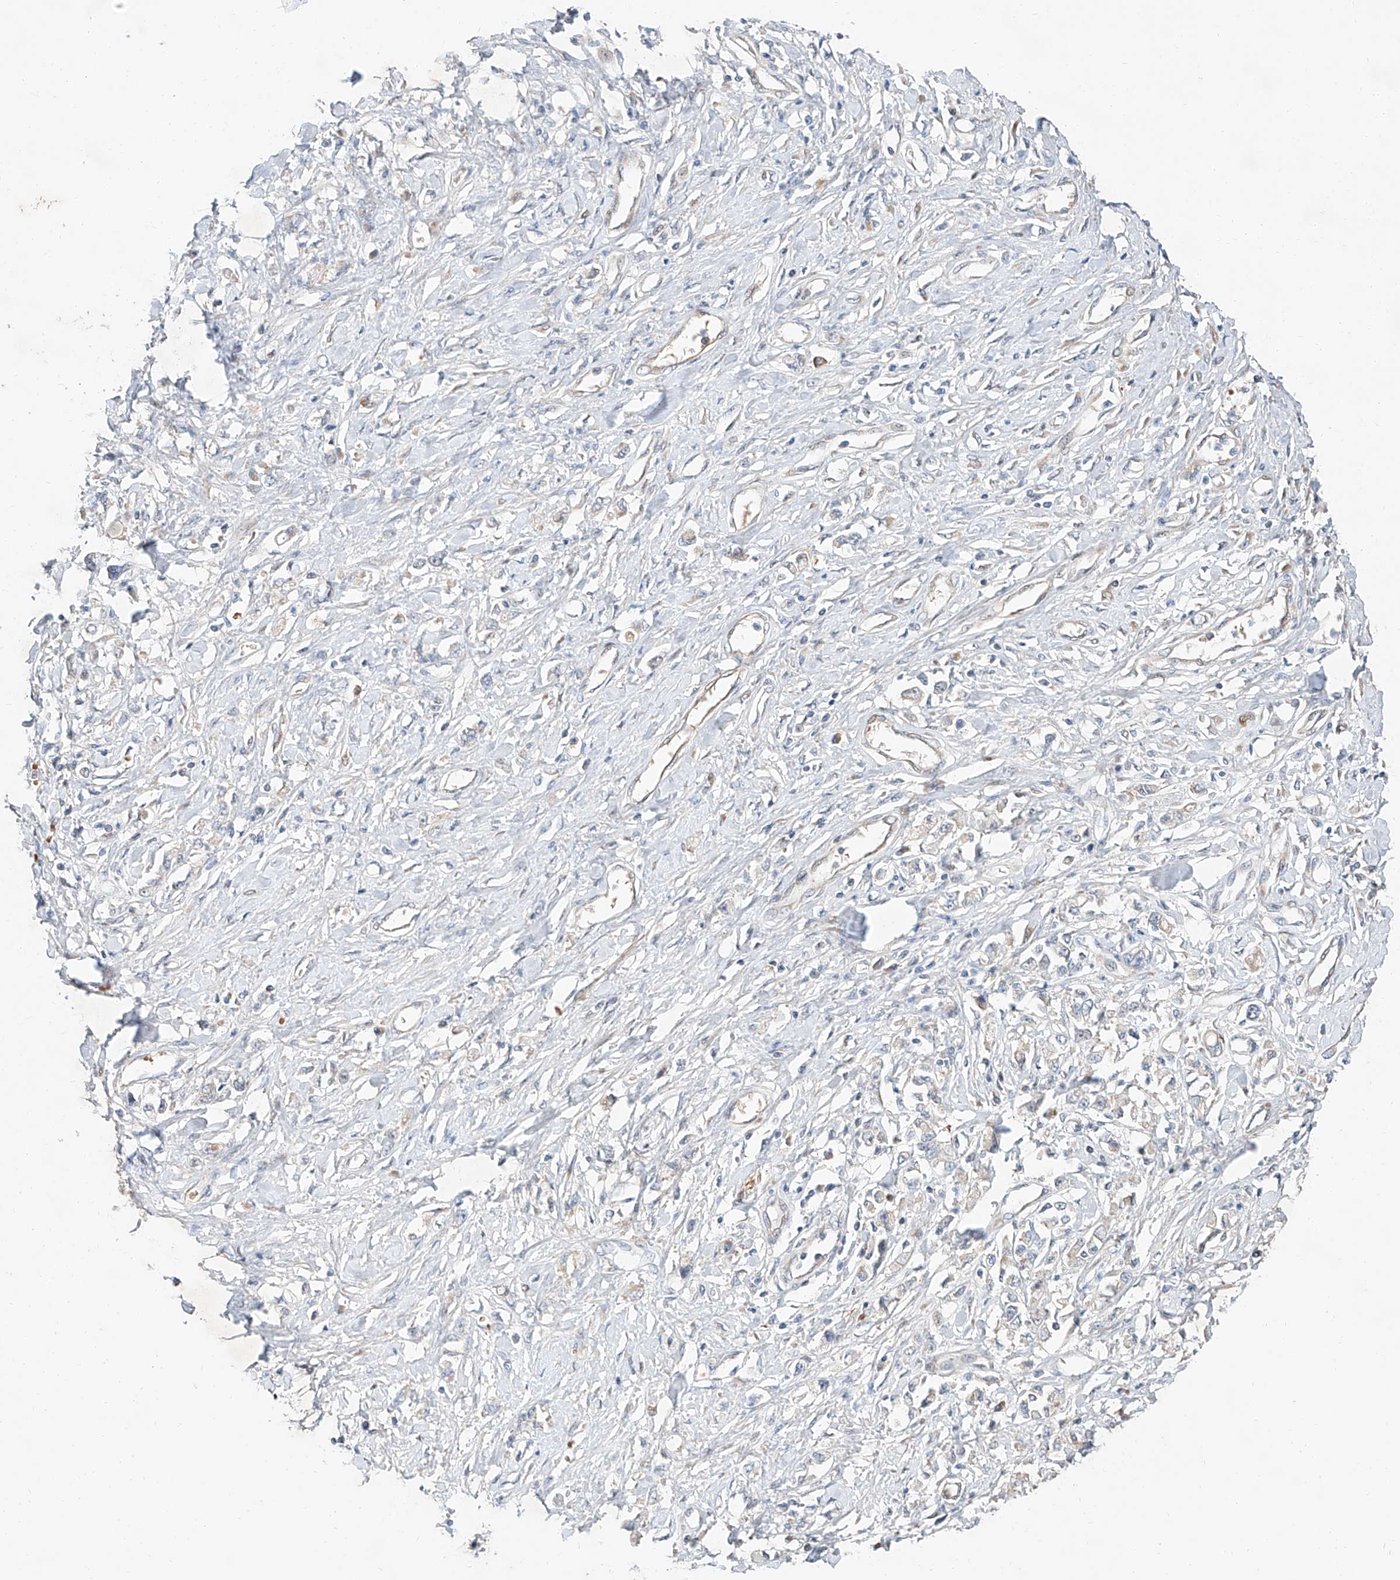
{"staining": {"intensity": "negative", "quantity": "none", "location": "none"}, "tissue": "stomach cancer", "cell_type": "Tumor cells", "image_type": "cancer", "snomed": [{"axis": "morphology", "description": "Adenocarcinoma, NOS"}, {"axis": "topography", "description": "Stomach"}], "caption": "An image of human stomach cancer (adenocarcinoma) is negative for staining in tumor cells.", "gene": "USF3", "patient": {"sex": "female", "age": 76}}